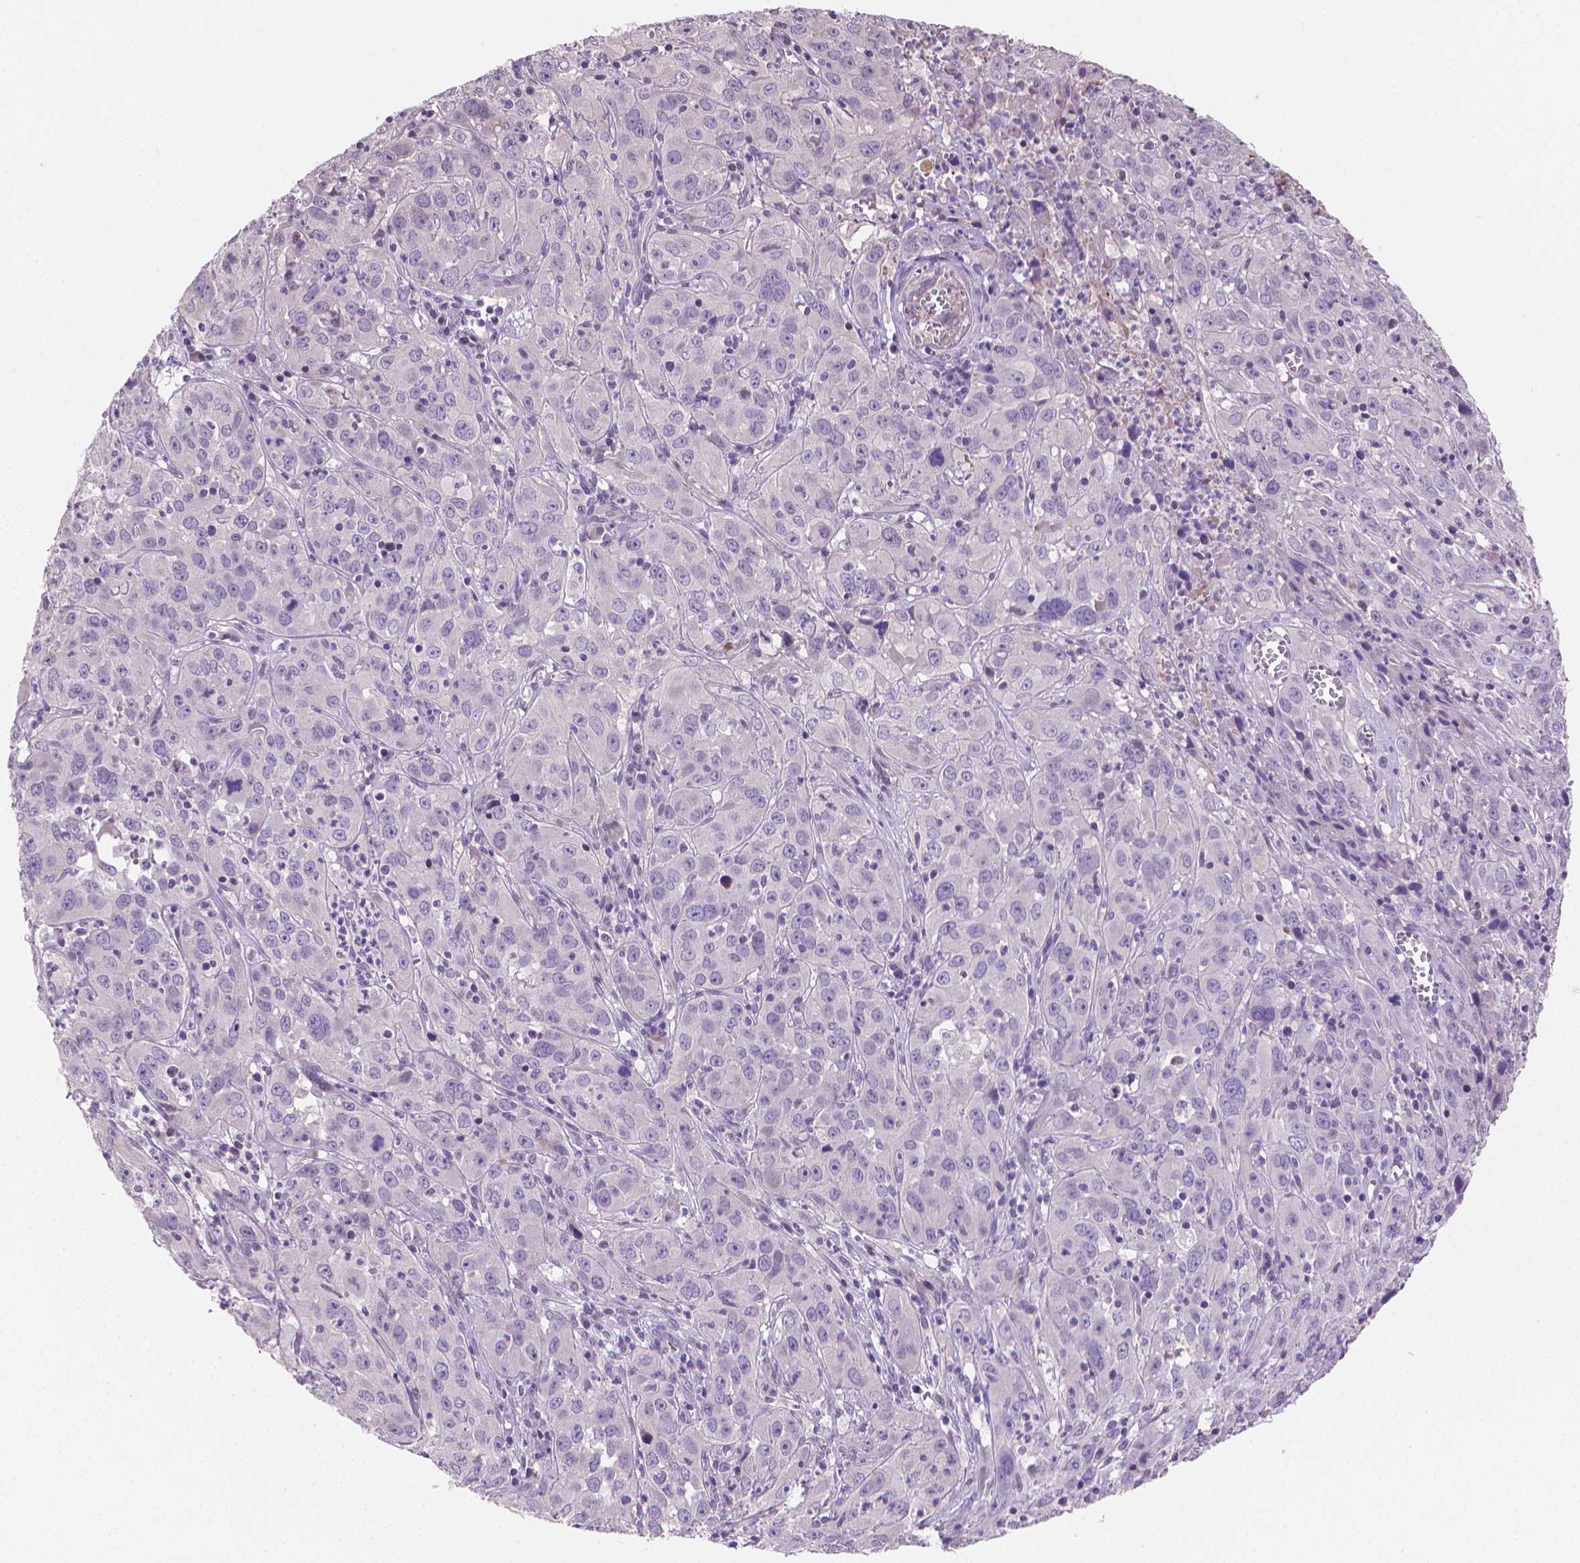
{"staining": {"intensity": "negative", "quantity": "none", "location": "none"}, "tissue": "cervical cancer", "cell_type": "Tumor cells", "image_type": "cancer", "snomed": [{"axis": "morphology", "description": "Squamous cell carcinoma, NOS"}, {"axis": "topography", "description": "Cervix"}], "caption": "Image shows no significant protein expression in tumor cells of squamous cell carcinoma (cervical).", "gene": "CLXN", "patient": {"sex": "female", "age": 32}}